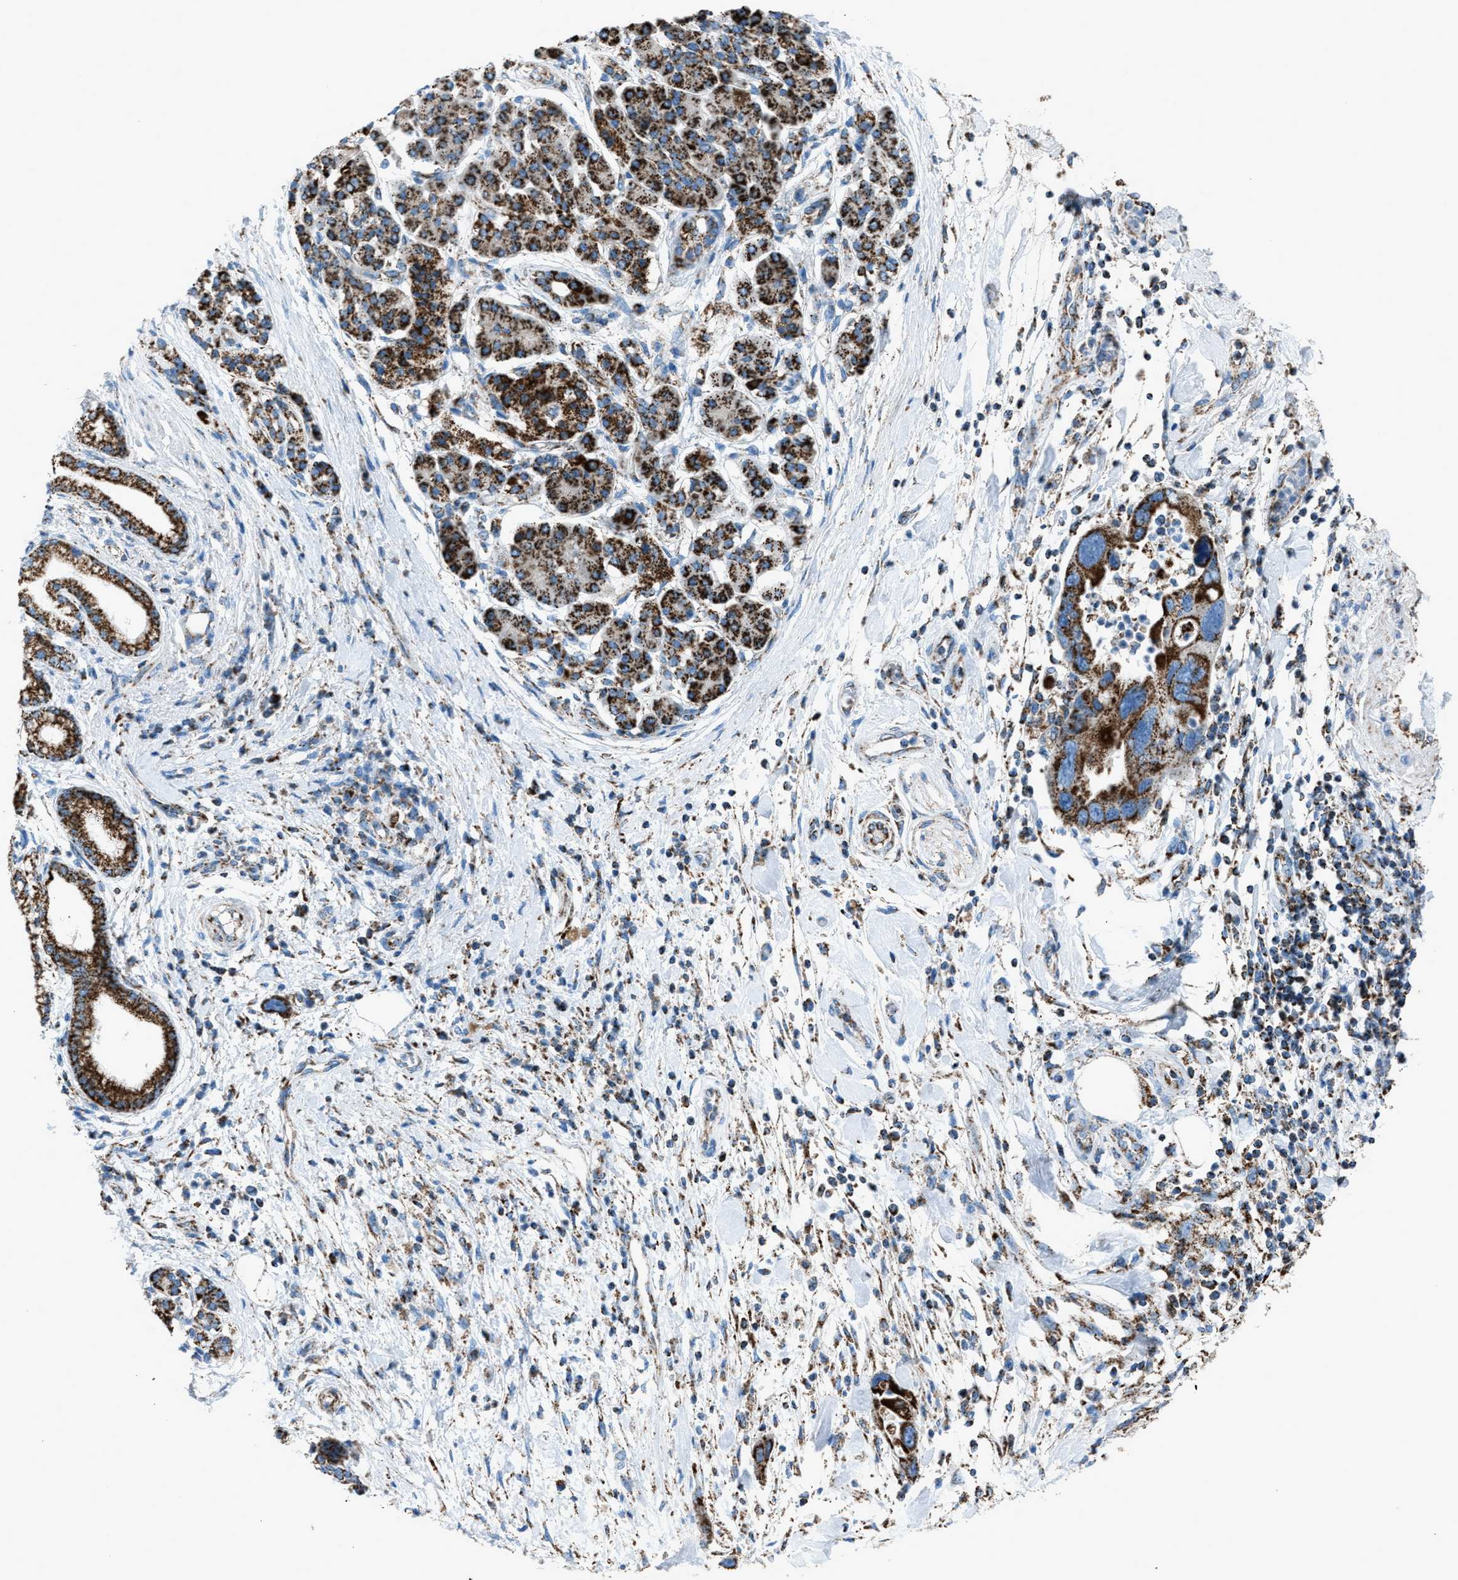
{"staining": {"intensity": "strong", "quantity": ">75%", "location": "cytoplasmic/membranous"}, "tissue": "pancreatic cancer", "cell_type": "Tumor cells", "image_type": "cancer", "snomed": [{"axis": "morphology", "description": "Normal tissue, NOS"}, {"axis": "morphology", "description": "Adenocarcinoma, NOS"}, {"axis": "topography", "description": "Pancreas"}], "caption": "Protein analysis of adenocarcinoma (pancreatic) tissue reveals strong cytoplasmic/membranous expression in approximately >75% of tumor cells. (Brightfield microscopy of DAB IHC at high magnification).", "gene": "MDH2", "patient": {"sex": "female", "age": 71}}